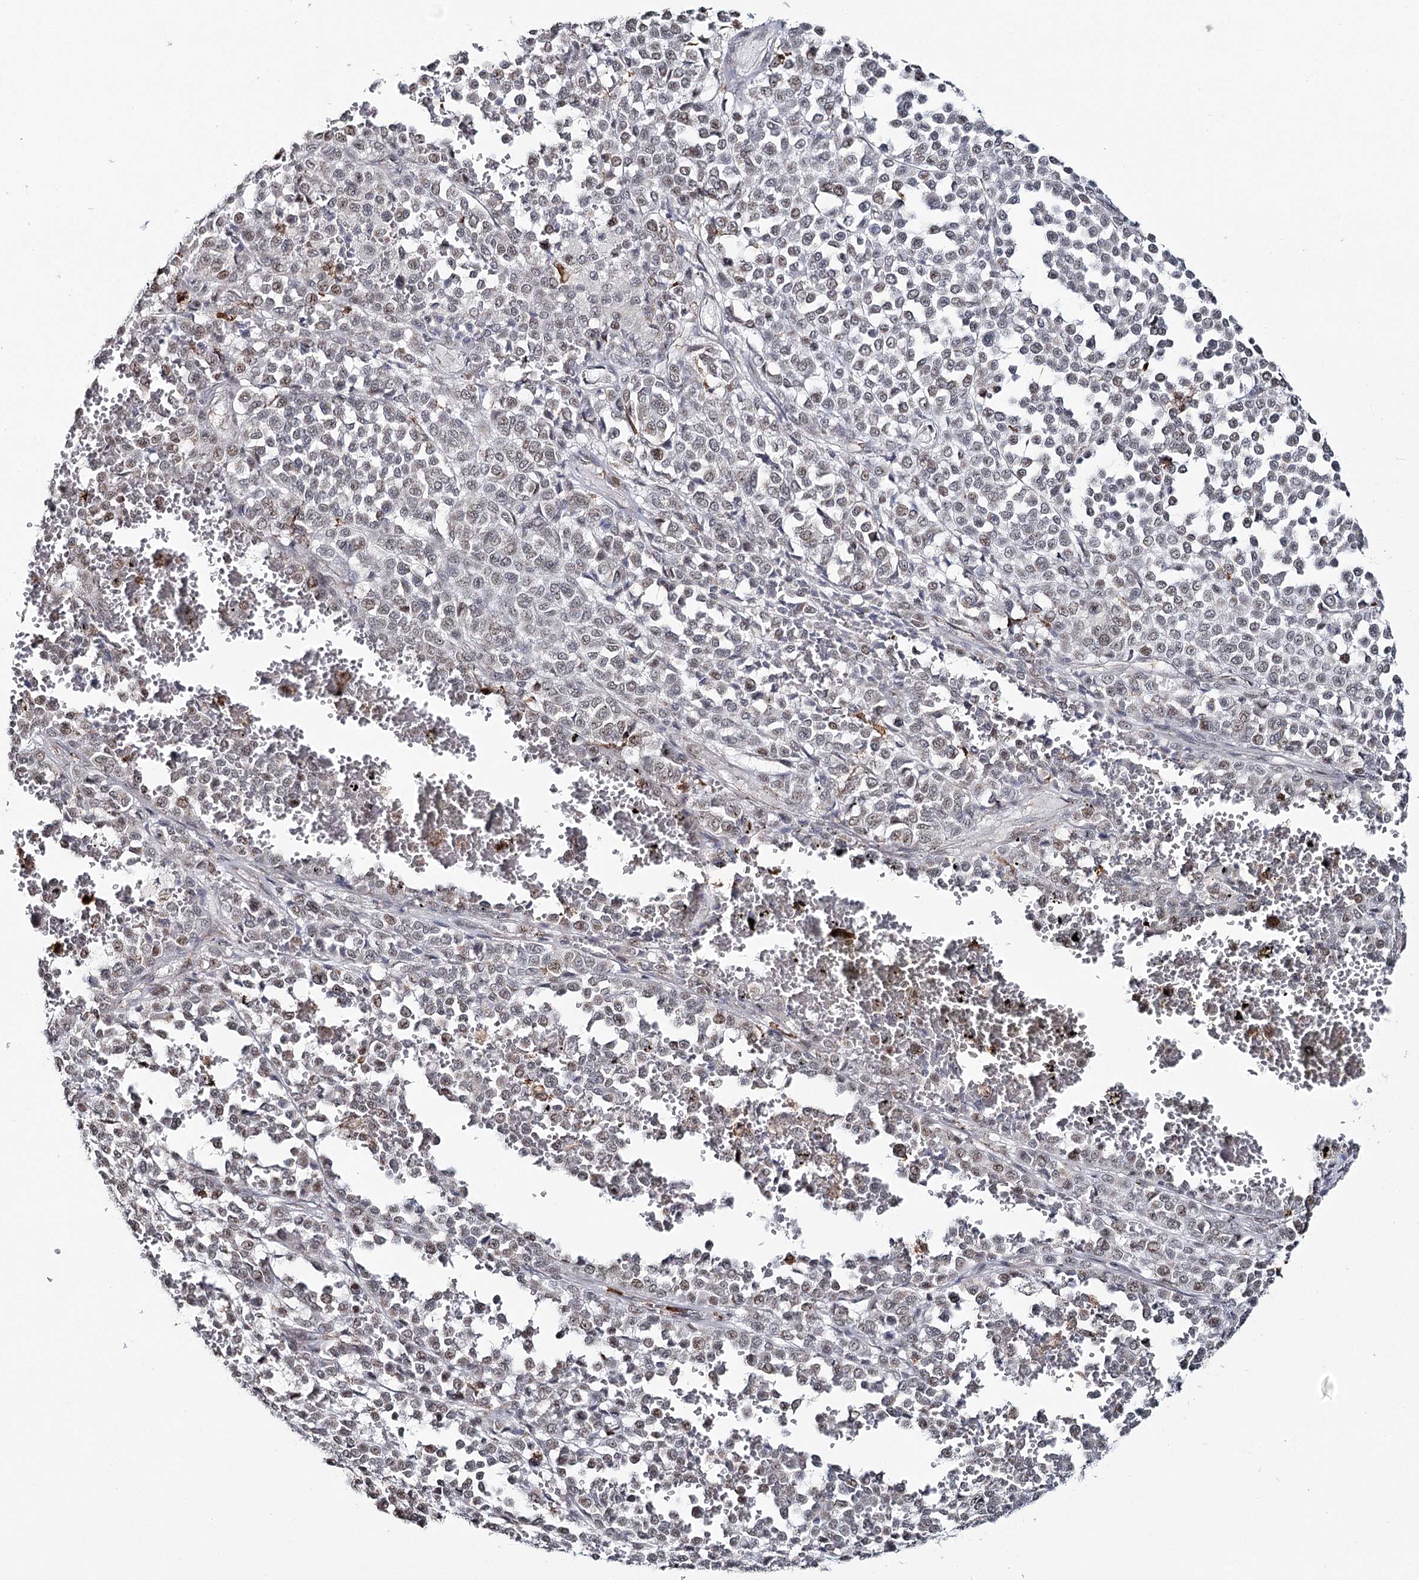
{"staining": {"intensity": "weak", "quantity": "<25%", "location": "nuclear"}, "tissue": "melanoma", "cell_type": "Tumor cells", "image_type": "cancer", "snomed": [{"axis": "morphology", "description": "Malignant melanoma, Metastatic site"}, {"axis": "topography", "description": "Pancreas"}], "caption": "Tumor cells are negative for protein expression in human melanoma.", "gene": "ATAD1", "patient": {"sex": "female", "age": 30}}